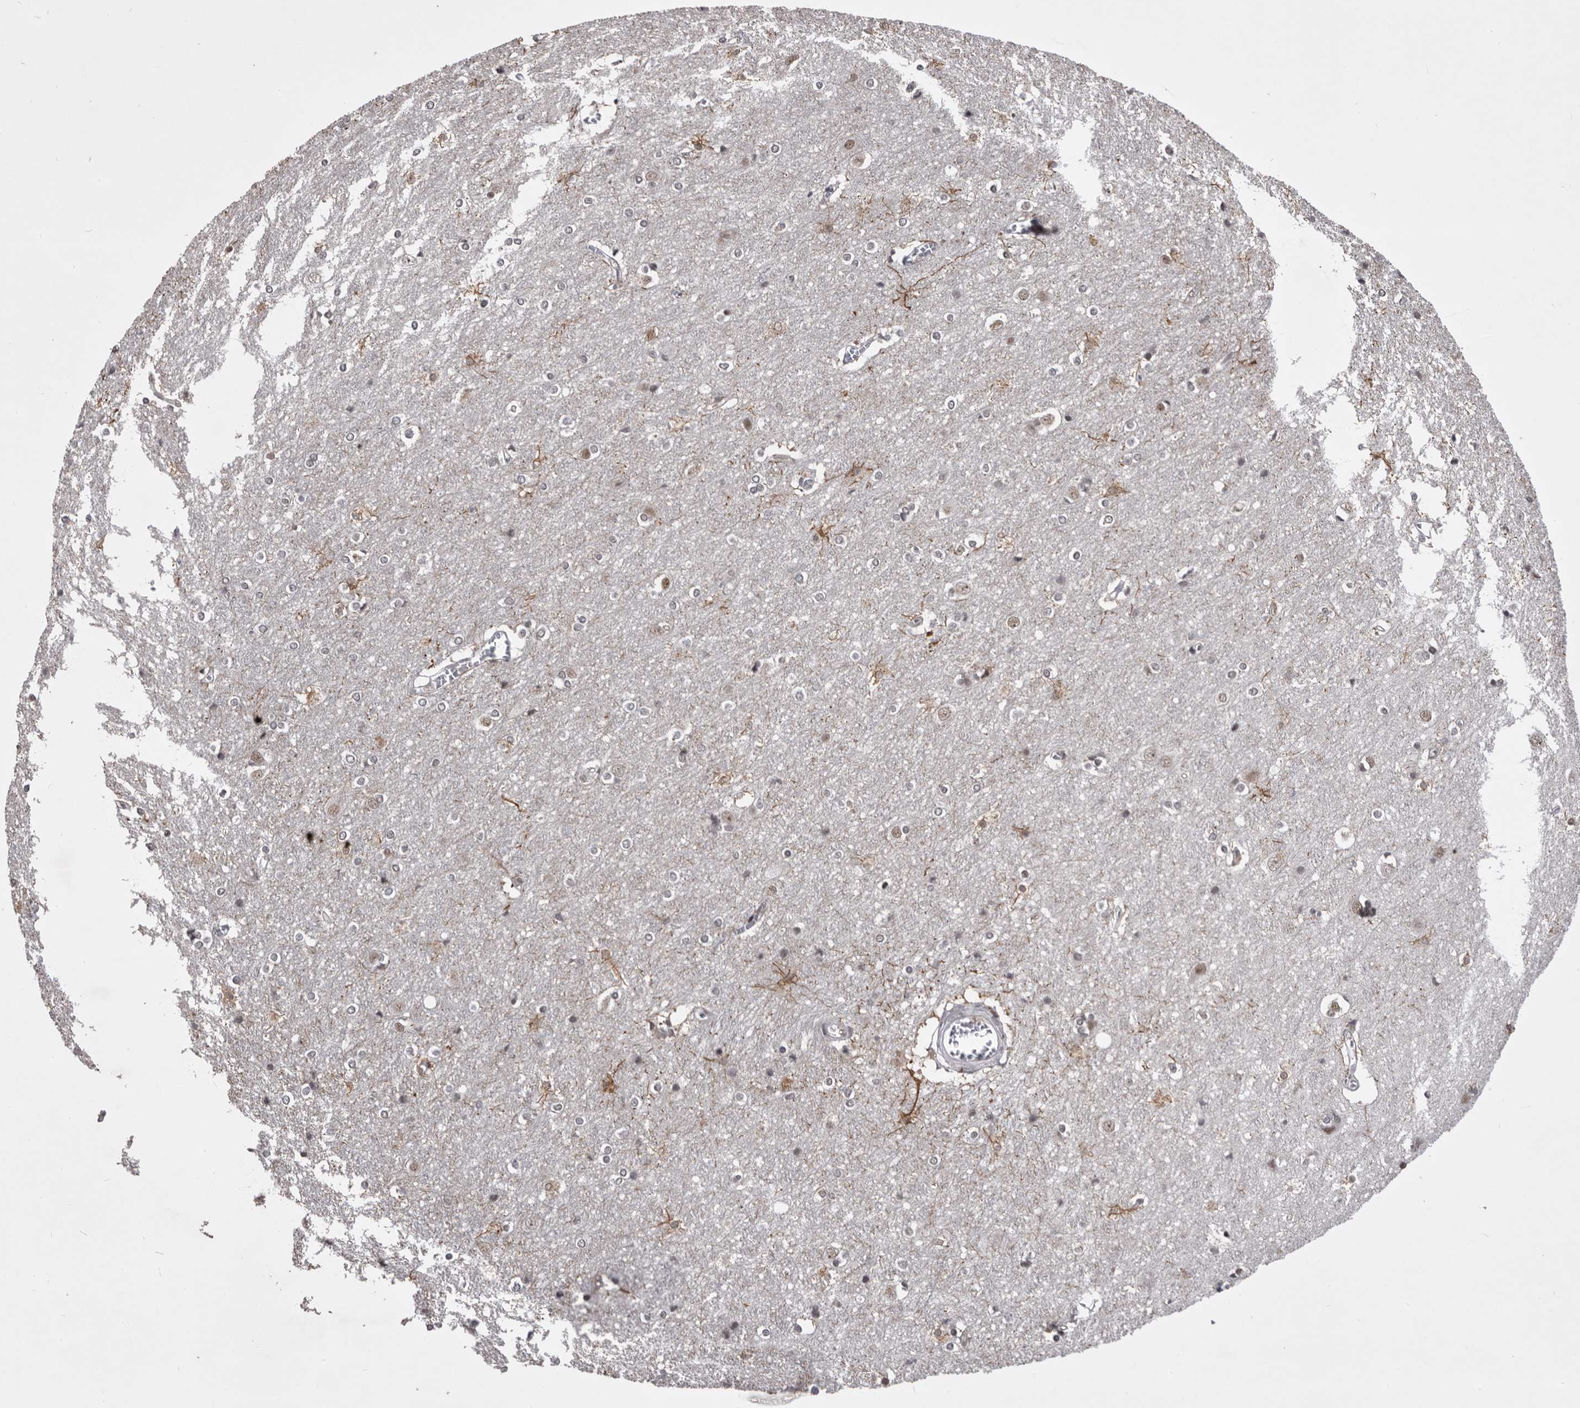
{"staining": {"intensity": "negative", "quantity": "none", "location": "none"}, "tissue": "cerebral cortex", "cell_type": "Endothelial cells", "image_type": "normal", "snomed": [{"axis": "morphology", "description": "Normal tissue, NOS"}, {"axis": "topography", "description": "Cerebral cortex"}], "caption": "This is an IHC image of unremarkable cerebral cortex. There is no expression in endothelial cells.", "gene": "PRPF3", "patient": {"sex": "male", "age": 54}}